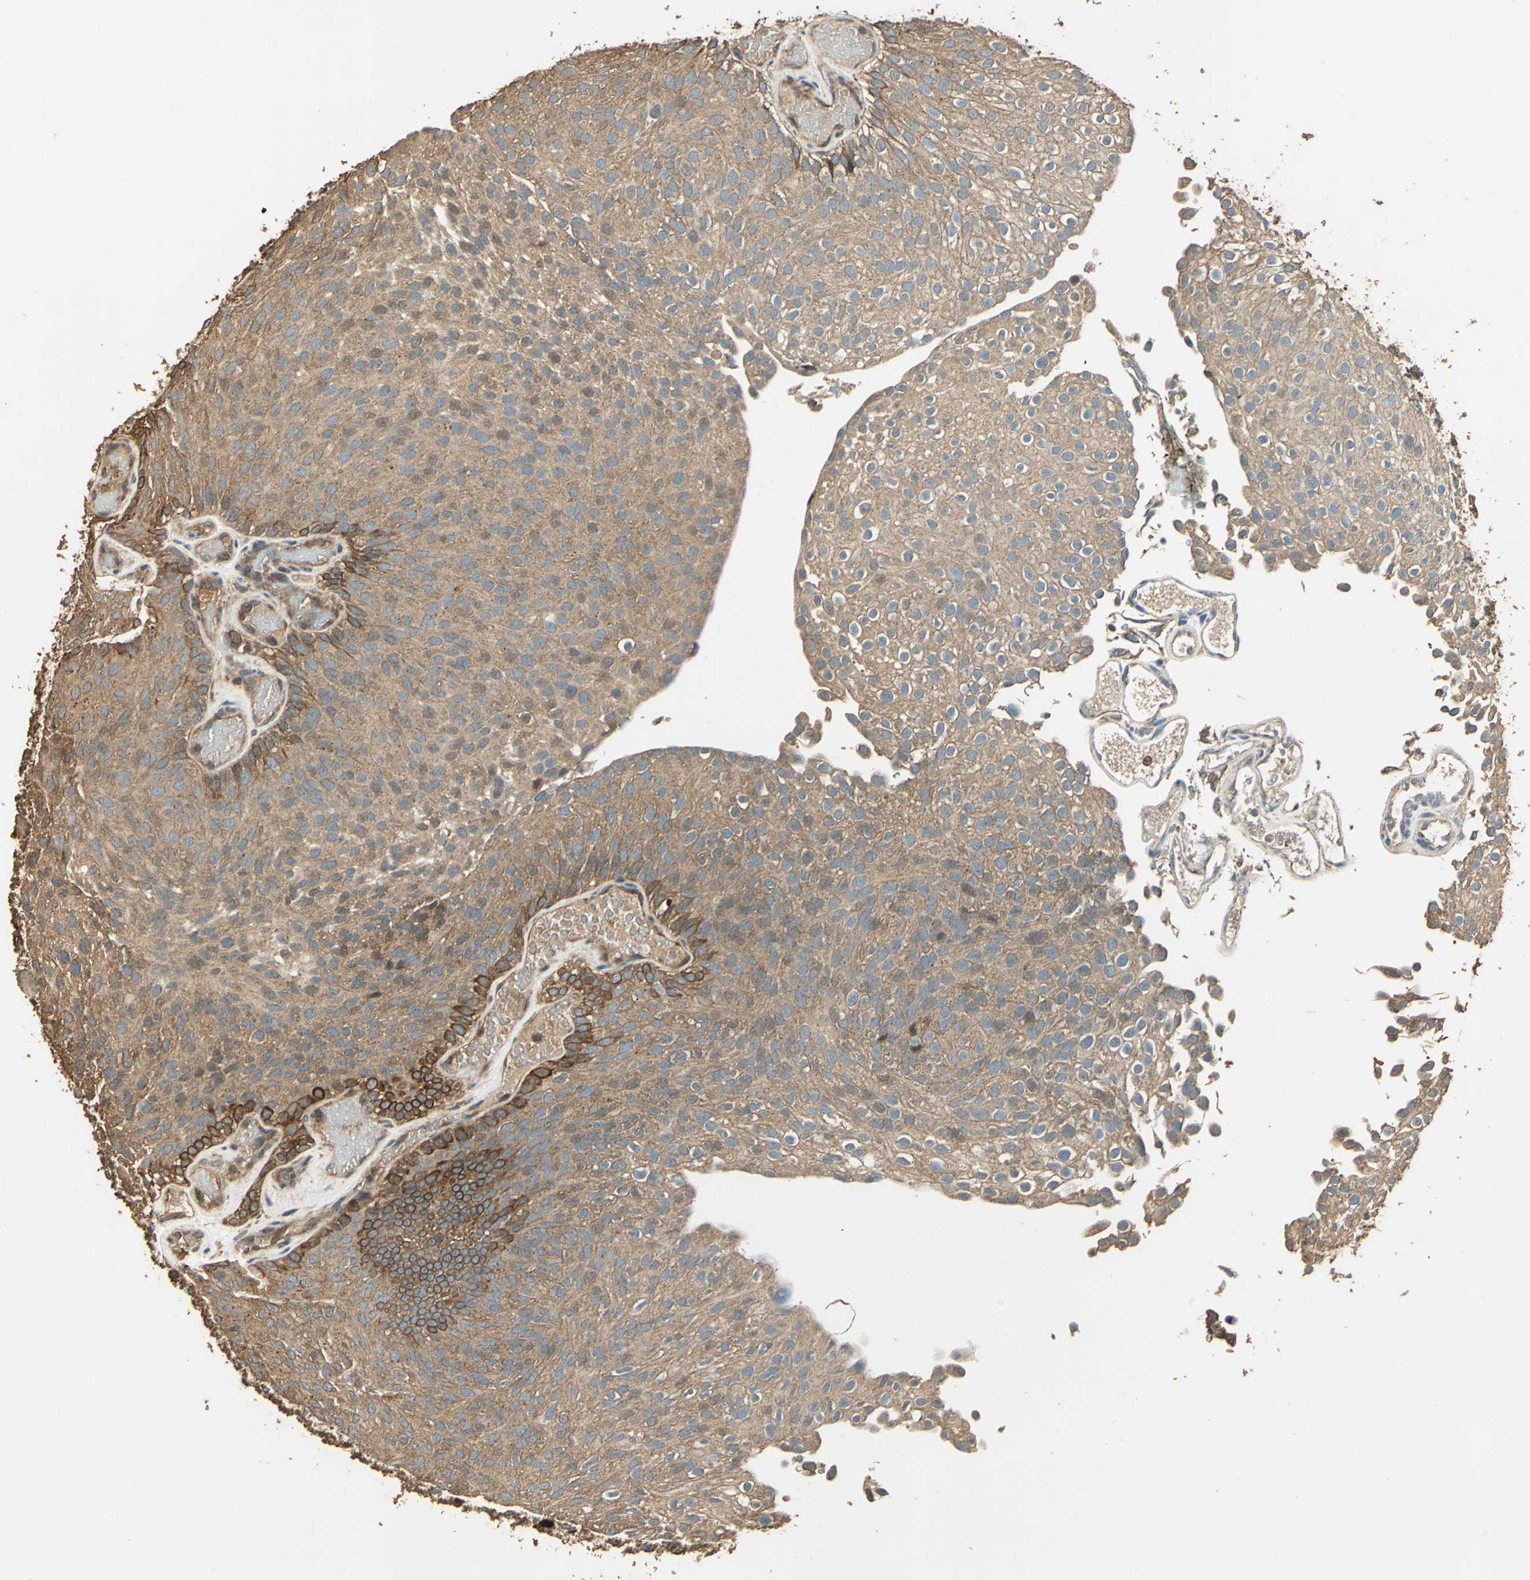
{"staining": {"intensity": "moderate", "quantity": ">75%", "location": "cytoplasmic/membranous"}, "tissue": "urothelial cancer", "cell_type": "Tumor cells", "image_type": "cancer", "snomed": [{"axis": "morphology", "description": "Urothelial carcinoma, Low grade"}, {"axis": "topography", "description": "Urinary bladder"}], "caption": "Urothelial carcinoma (low-grade) stained with DAB (3,3'-diaminobenzidine) IHC shows medium levels of moderate cytoplasmic/membranous staining in approximately >75% of tumor cells. (DAB IHC with brightfield microscopy, high magnification).", "gene": "TMPRSS4", "patient": {"sex": "male", "age": 78}}